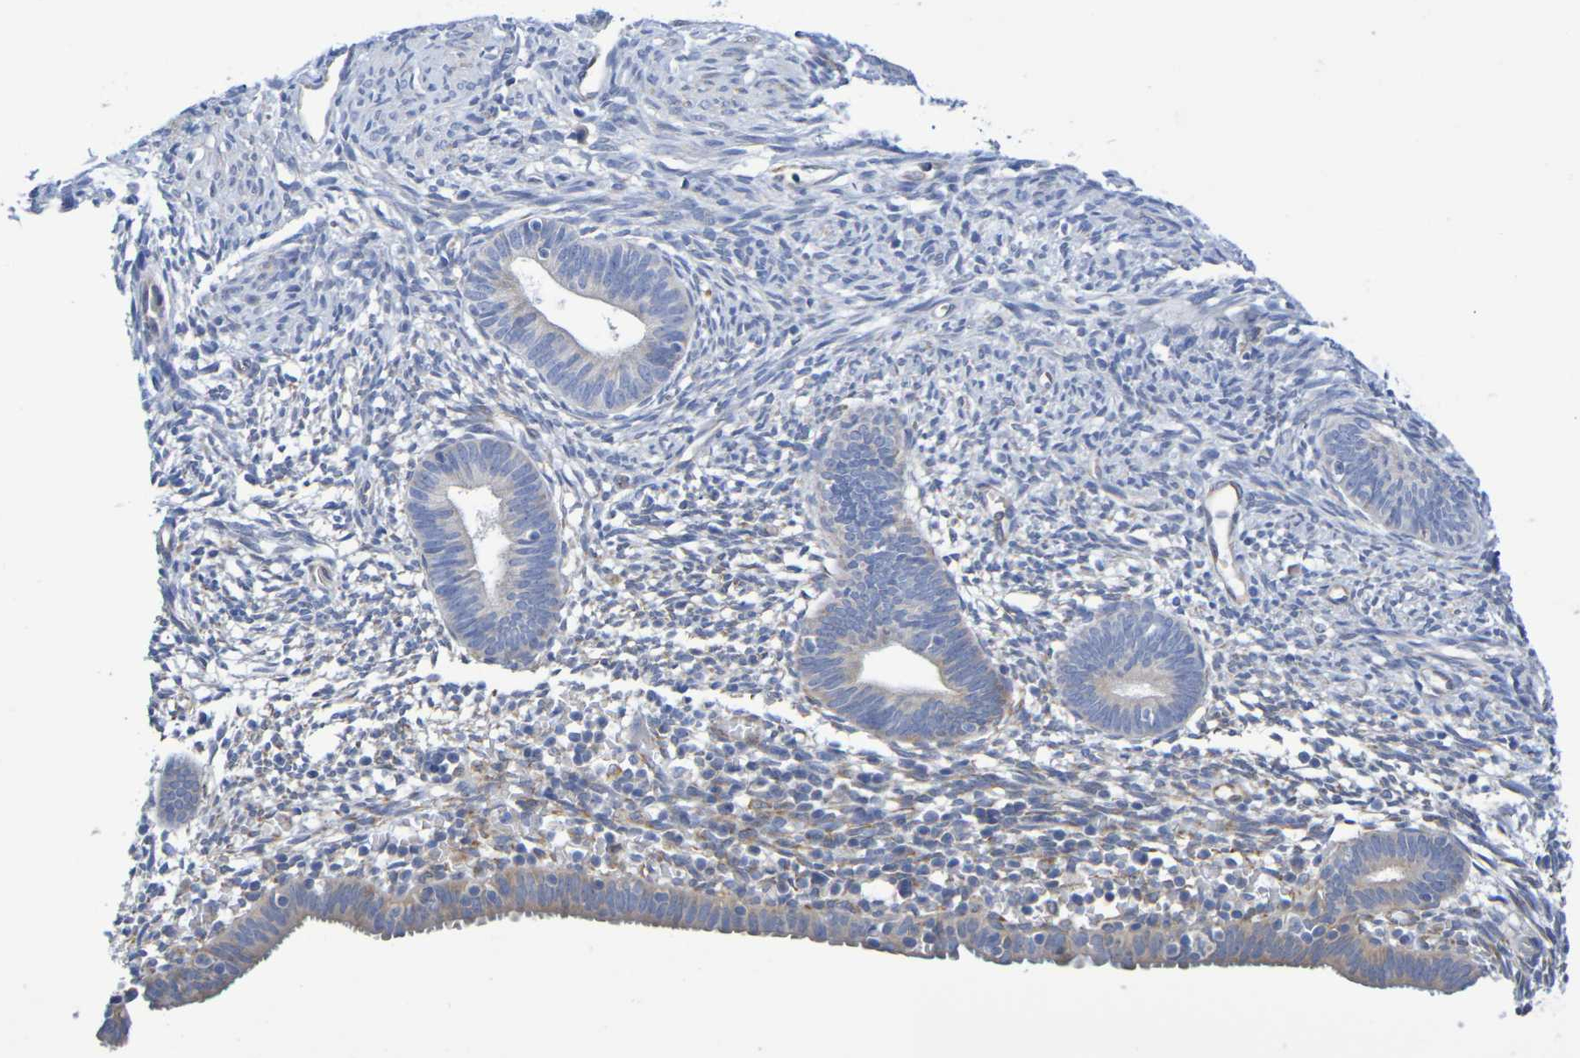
{"staining": {"intensity": "weak", "quantity": "<25%", "location": "none"}, "tissue": "endometrium", "cell_type": "Cells in endometrial stroma", "image_type": "normal", "snomed": [{"axis": "morphology", "description": "Normal tissue, NOS"}, {"axis": "morphology", "description": "Atrophy, NOS"}, {"axis": "topography", "description": "Uterus"}, {"axis": "topography", "description": "Endometrium"}], "caption": "This photomicrograph is of normal endometrium stained with immunohistochemistry (IHC) to label a protein in brown with the nuclei are counter-stained blue. There is no expression in cells in endometrial stroma.", "gene": "TMCC3", "patient": {"sex": "female", "age": 68}}